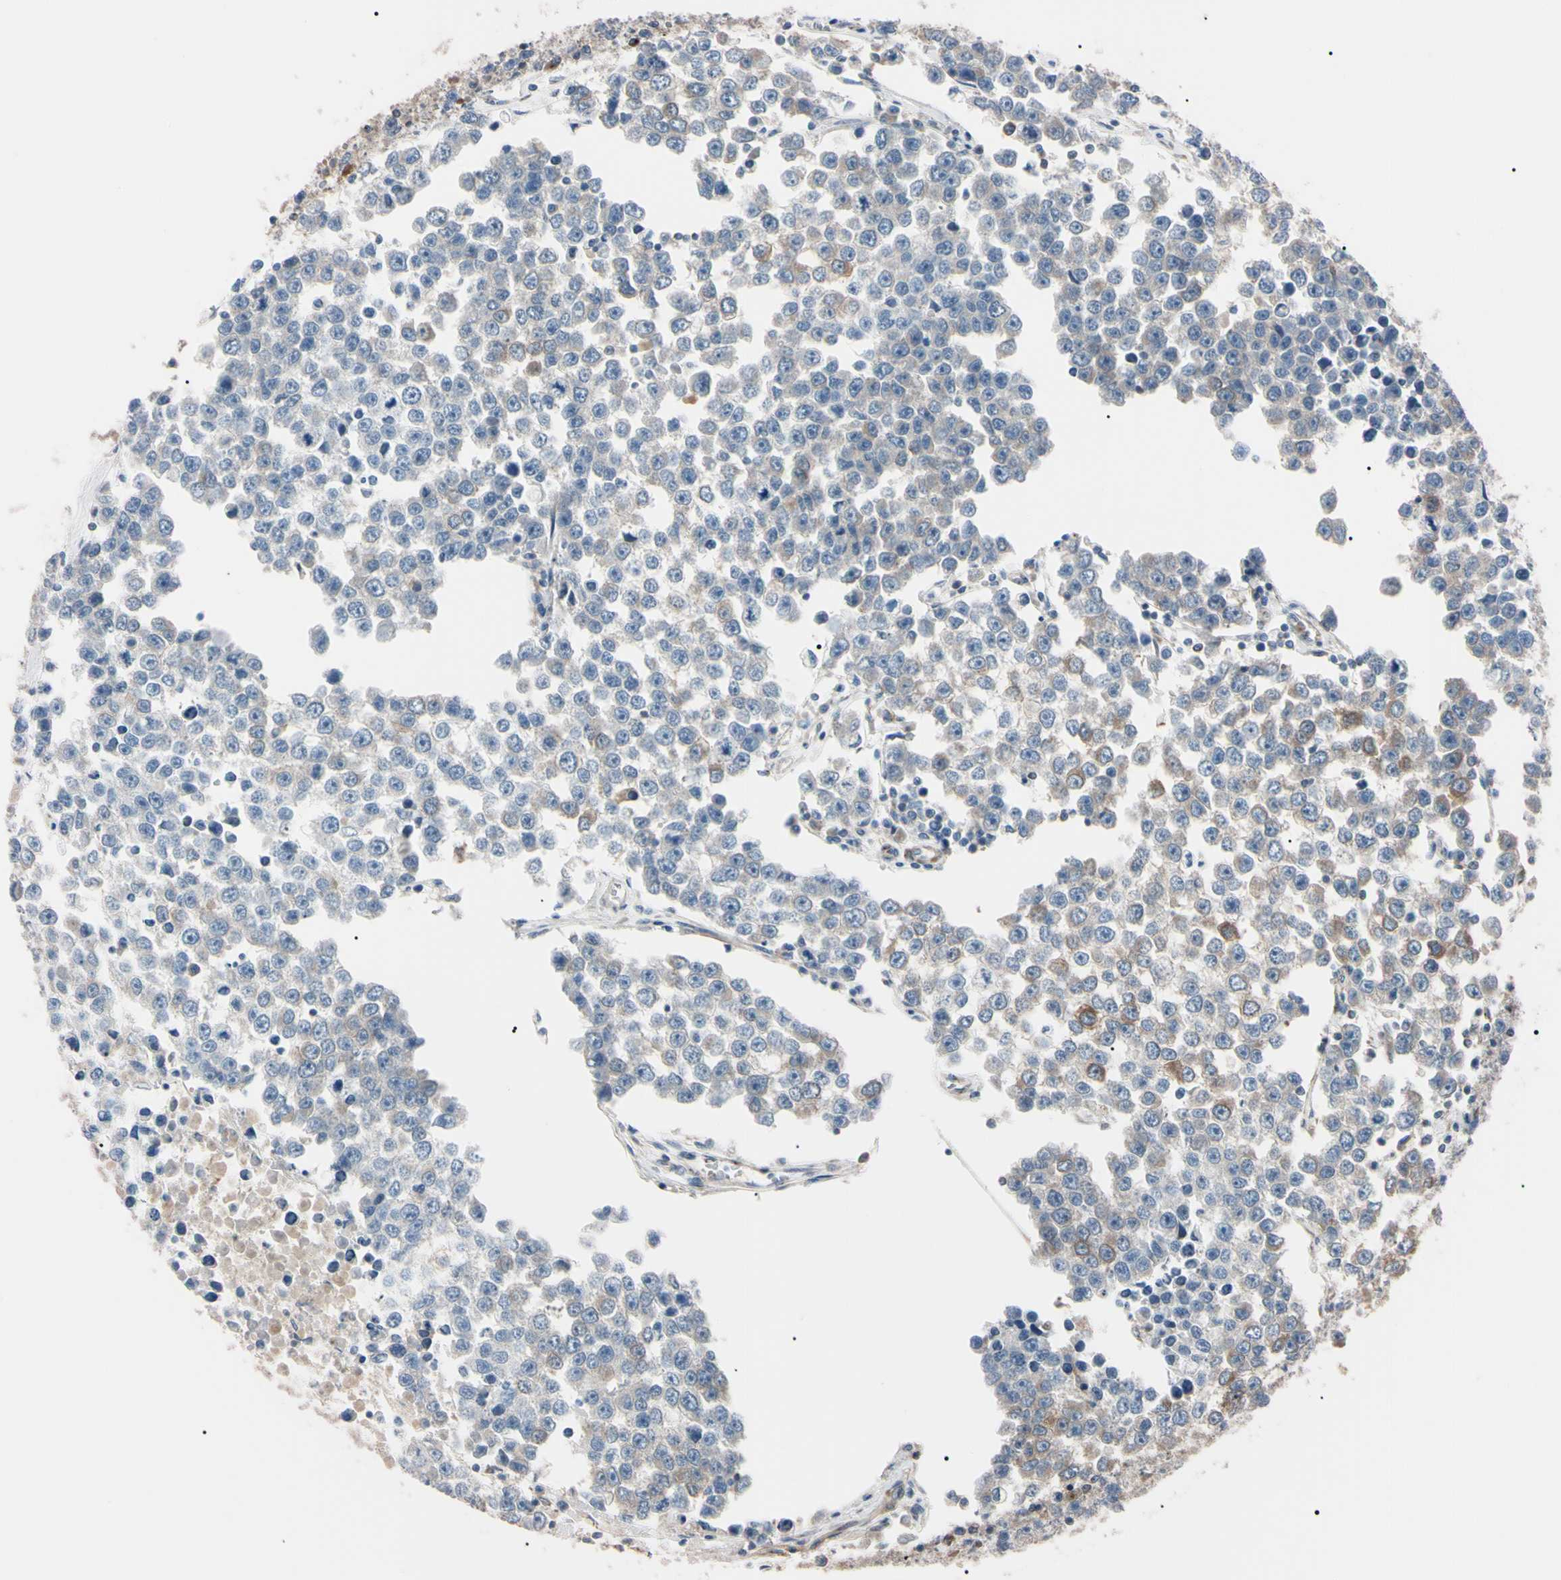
{"staining": {"intensity": "moderate", "quantity": ">75%", "location": "cytoplasmic/membranous"}, "tissue": "testis cancer", "cell_type": "Tumor cells", "image_type": "cancer", "snomed": [{"axis": "morphology", "description": "Seminoma, NOS"}, {"axis": "morphology", "description": "Carcinoma, Embryonal, NOS"}, {"axis": "topography", "description": "Testis"}], "caption": "Embryonal carcinoma (testis) stained with a protein marker demonstrates moderate staining in tumor cells.", "gene": "PRKACA", "patient": {"sex": "male", "age": 52}}